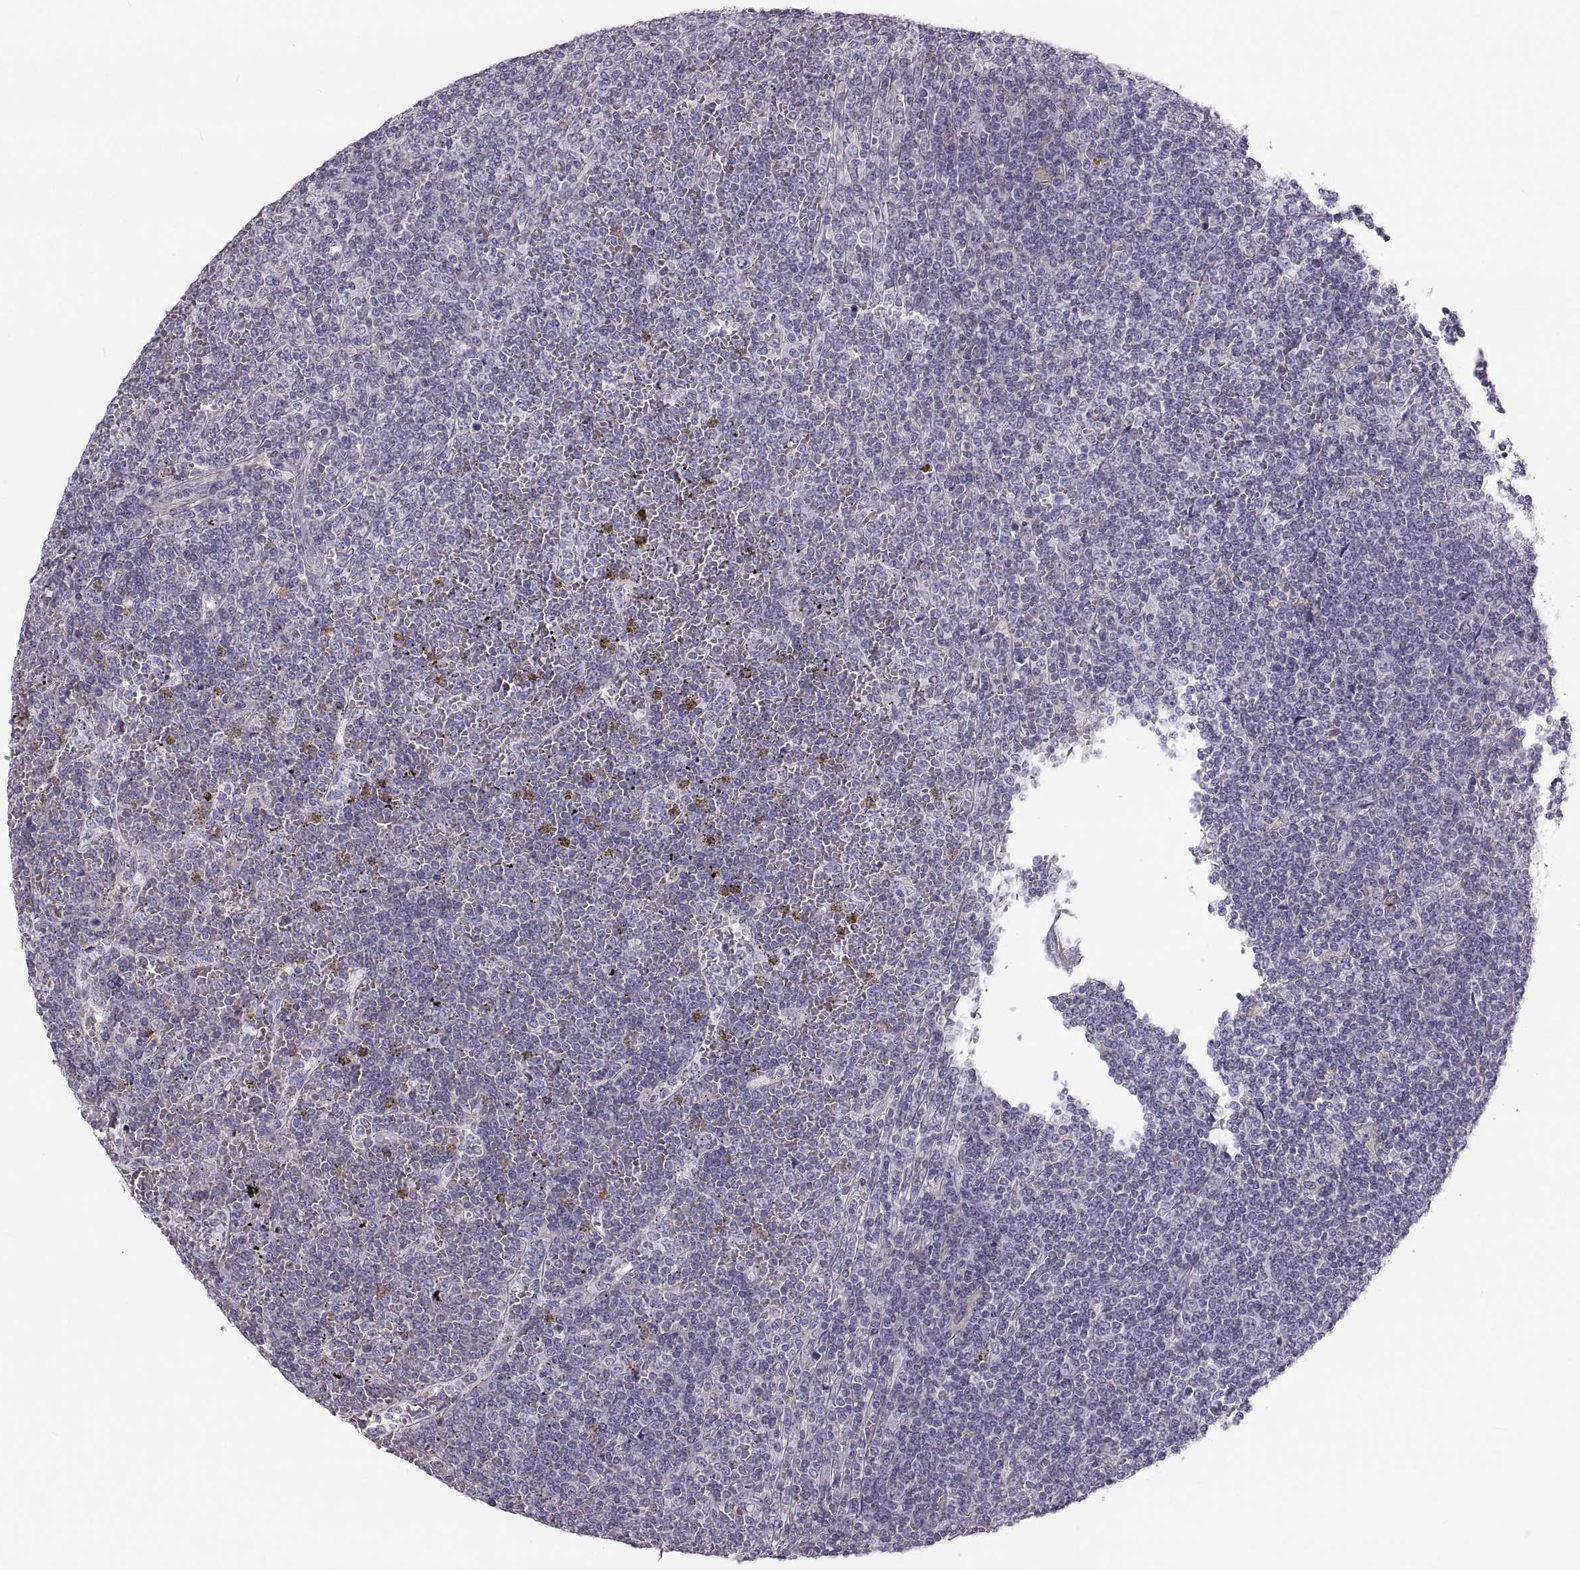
{"staining": {"intensity": "negative", "quantity": "none", "location": "none"}, "tissue": "lymphoma", "cell_type": "Tumor cells", "image_type": "cancer", "snomed": [{"axis": "morphology", "description": "Malignant lymphoma, non-Hodgkin's type, Low grade"}, {"axis": "topography", "description": "Spleen"}], "caption": "DAB immunohistochemical staining of human lymphoma shows no significant staining in tumor cells. (DAB (3,3'-diaminobenzidine) IHC, high magnification).", "gene": "RUNDC3A", "patient": {"sex": "female", "age": 19}}